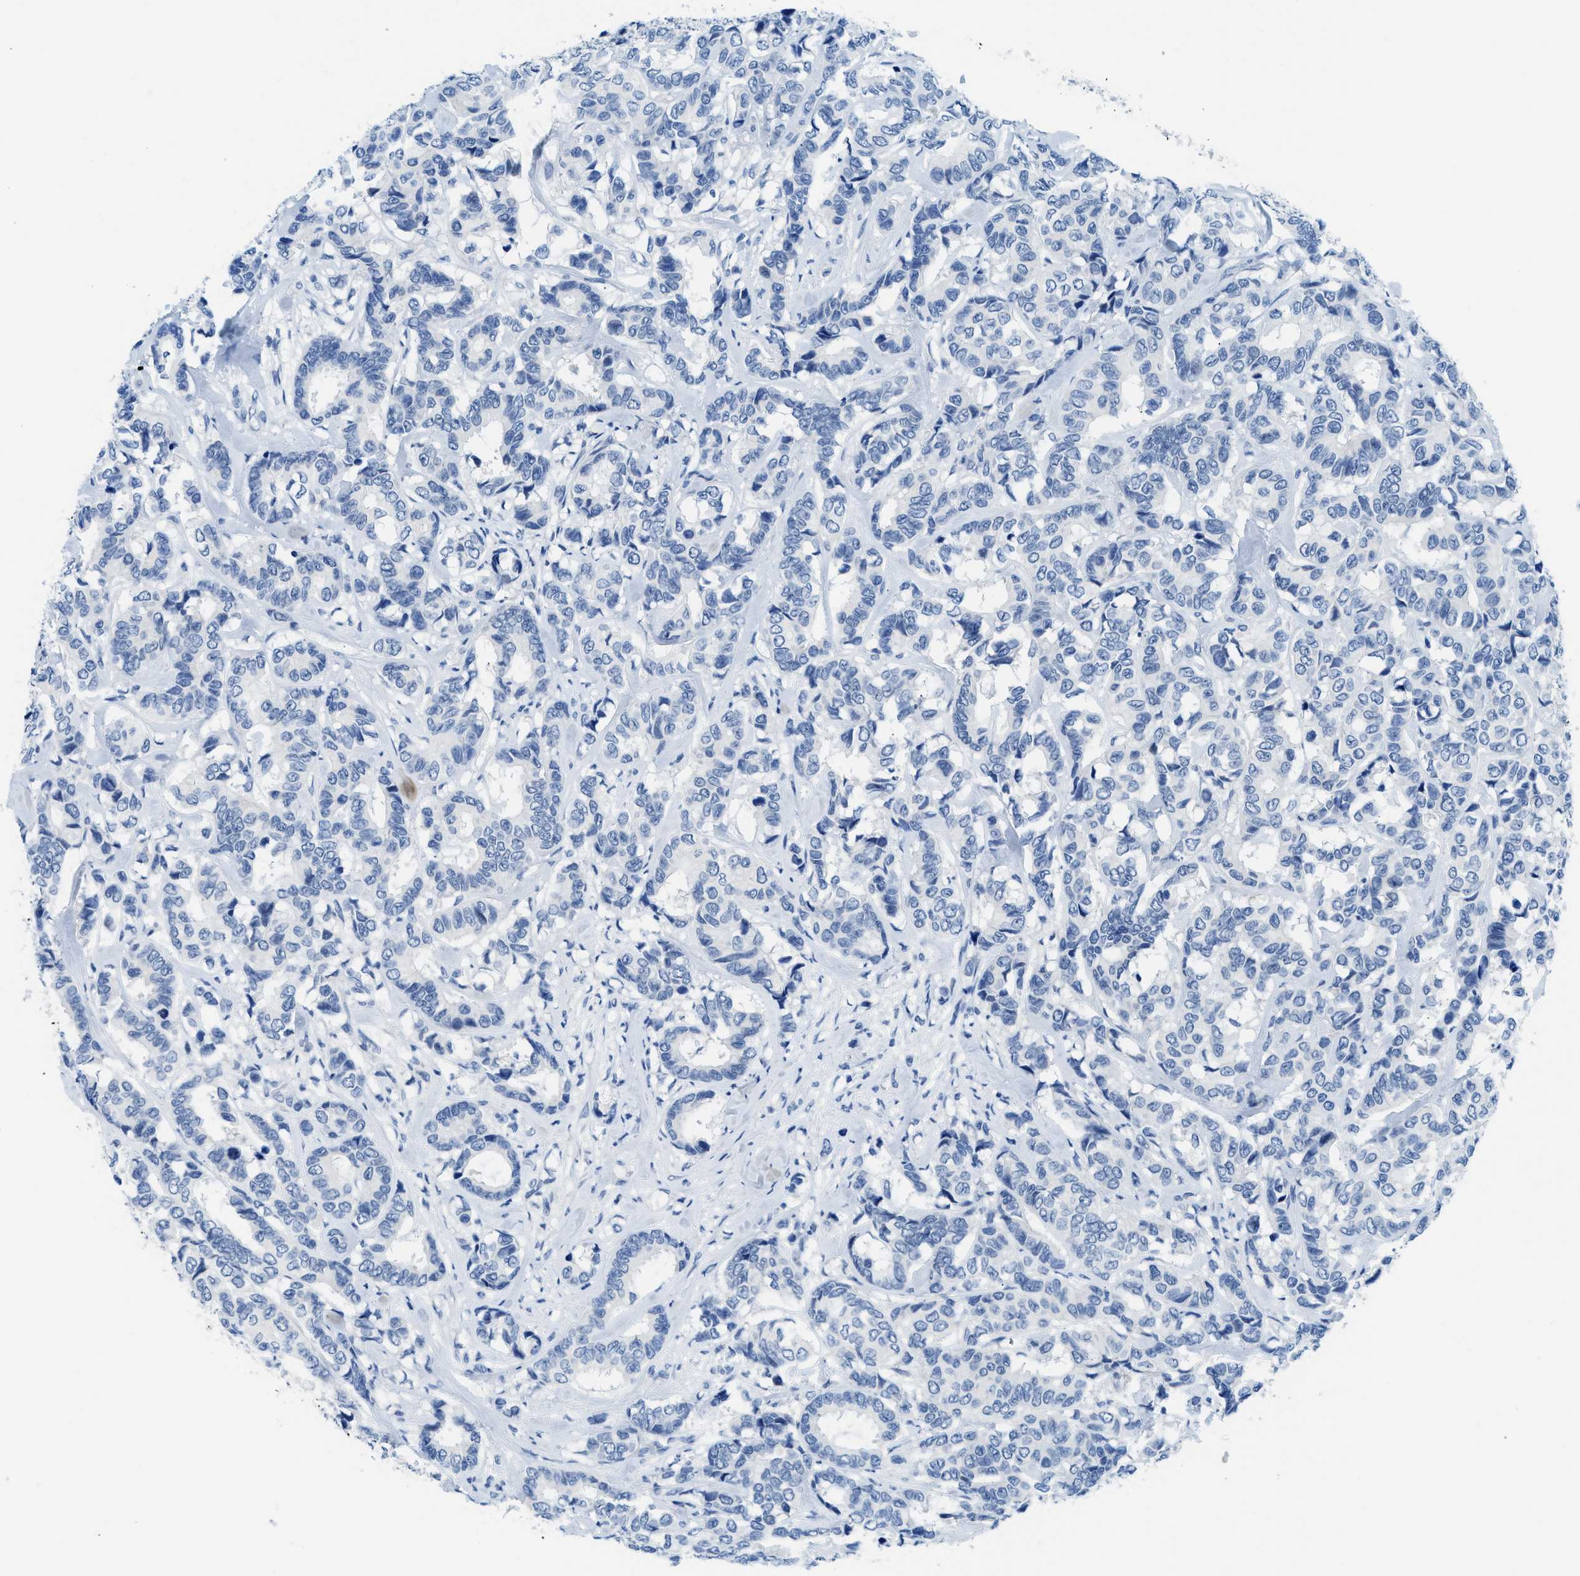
{"staining": {"intensity": "negative", "quantity": "none", "location": "none"}, "tissue": "breast cancer", "cell_type": "Tumor cells", "image_type": "cancer", "snomed": [{"axis": "morphology", "description": "Duct carcinoma"}, {"axis": "topography", "description": "Breast"}], "caption": "A high-resolution histopathology image shows immunohistochemistry staining of breast cancer, which exhibits no significant positivity in tumor cells.", "gene": "MBL2", "patient": {"sex": "female", "age": 87}}